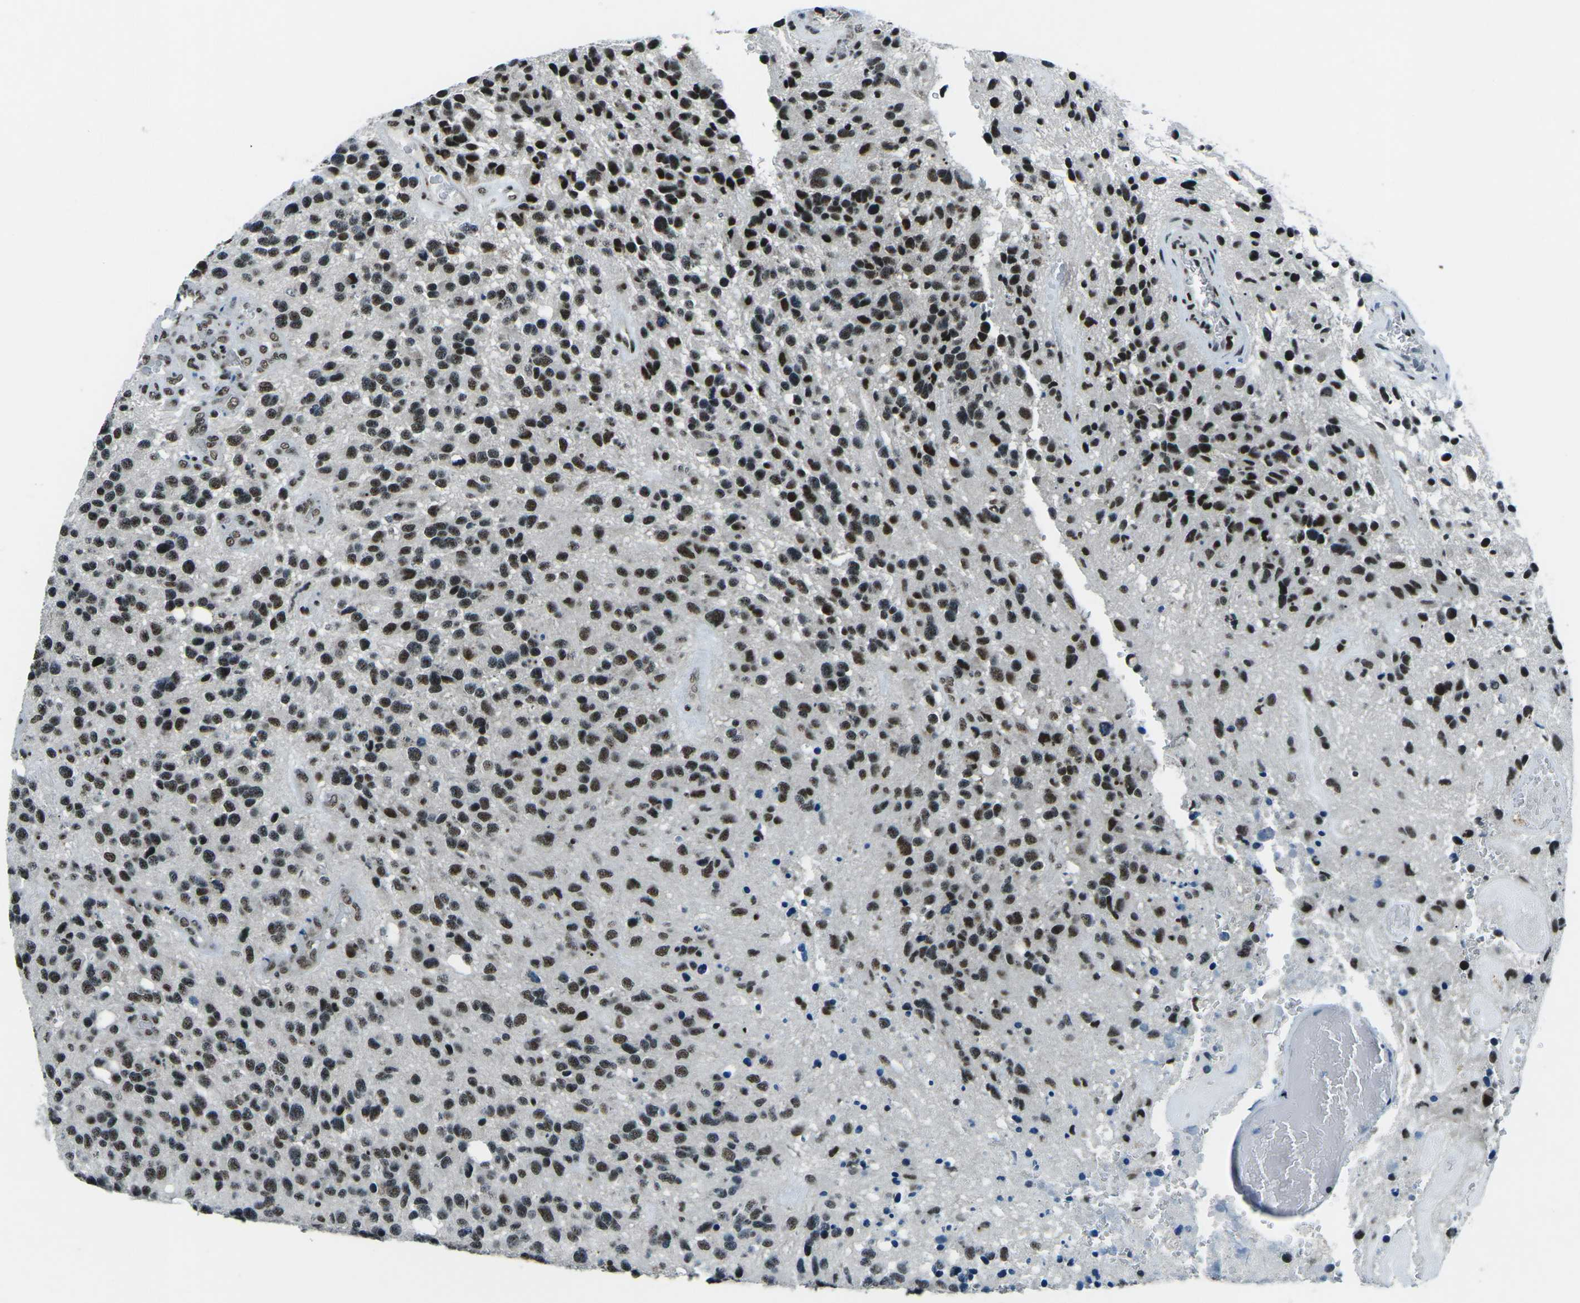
{"staining": {"intensity": "strong", "quantity": ">75%", "location": "nuclear"}, "tissue": "glioma", "cell_type": "Tumor cells", "image_type": "cancer", "snomed": [{"axis": "morphology", "description": "Glioma, malignant, High grade"}, {"axis": "topography", "description": "Brain"}], "caption": "Protein staining of glioma tissue reveals strong nuclear expression in approximately >75% of tumor cells. Using DAB (3,3'-diaminobenzidine) (brown) and hematoxylin (blue) stains, captured at high magnification using brightfield microscopy.", "gene": "RBL2", "patient": {"sex": "female", "age": 58}}